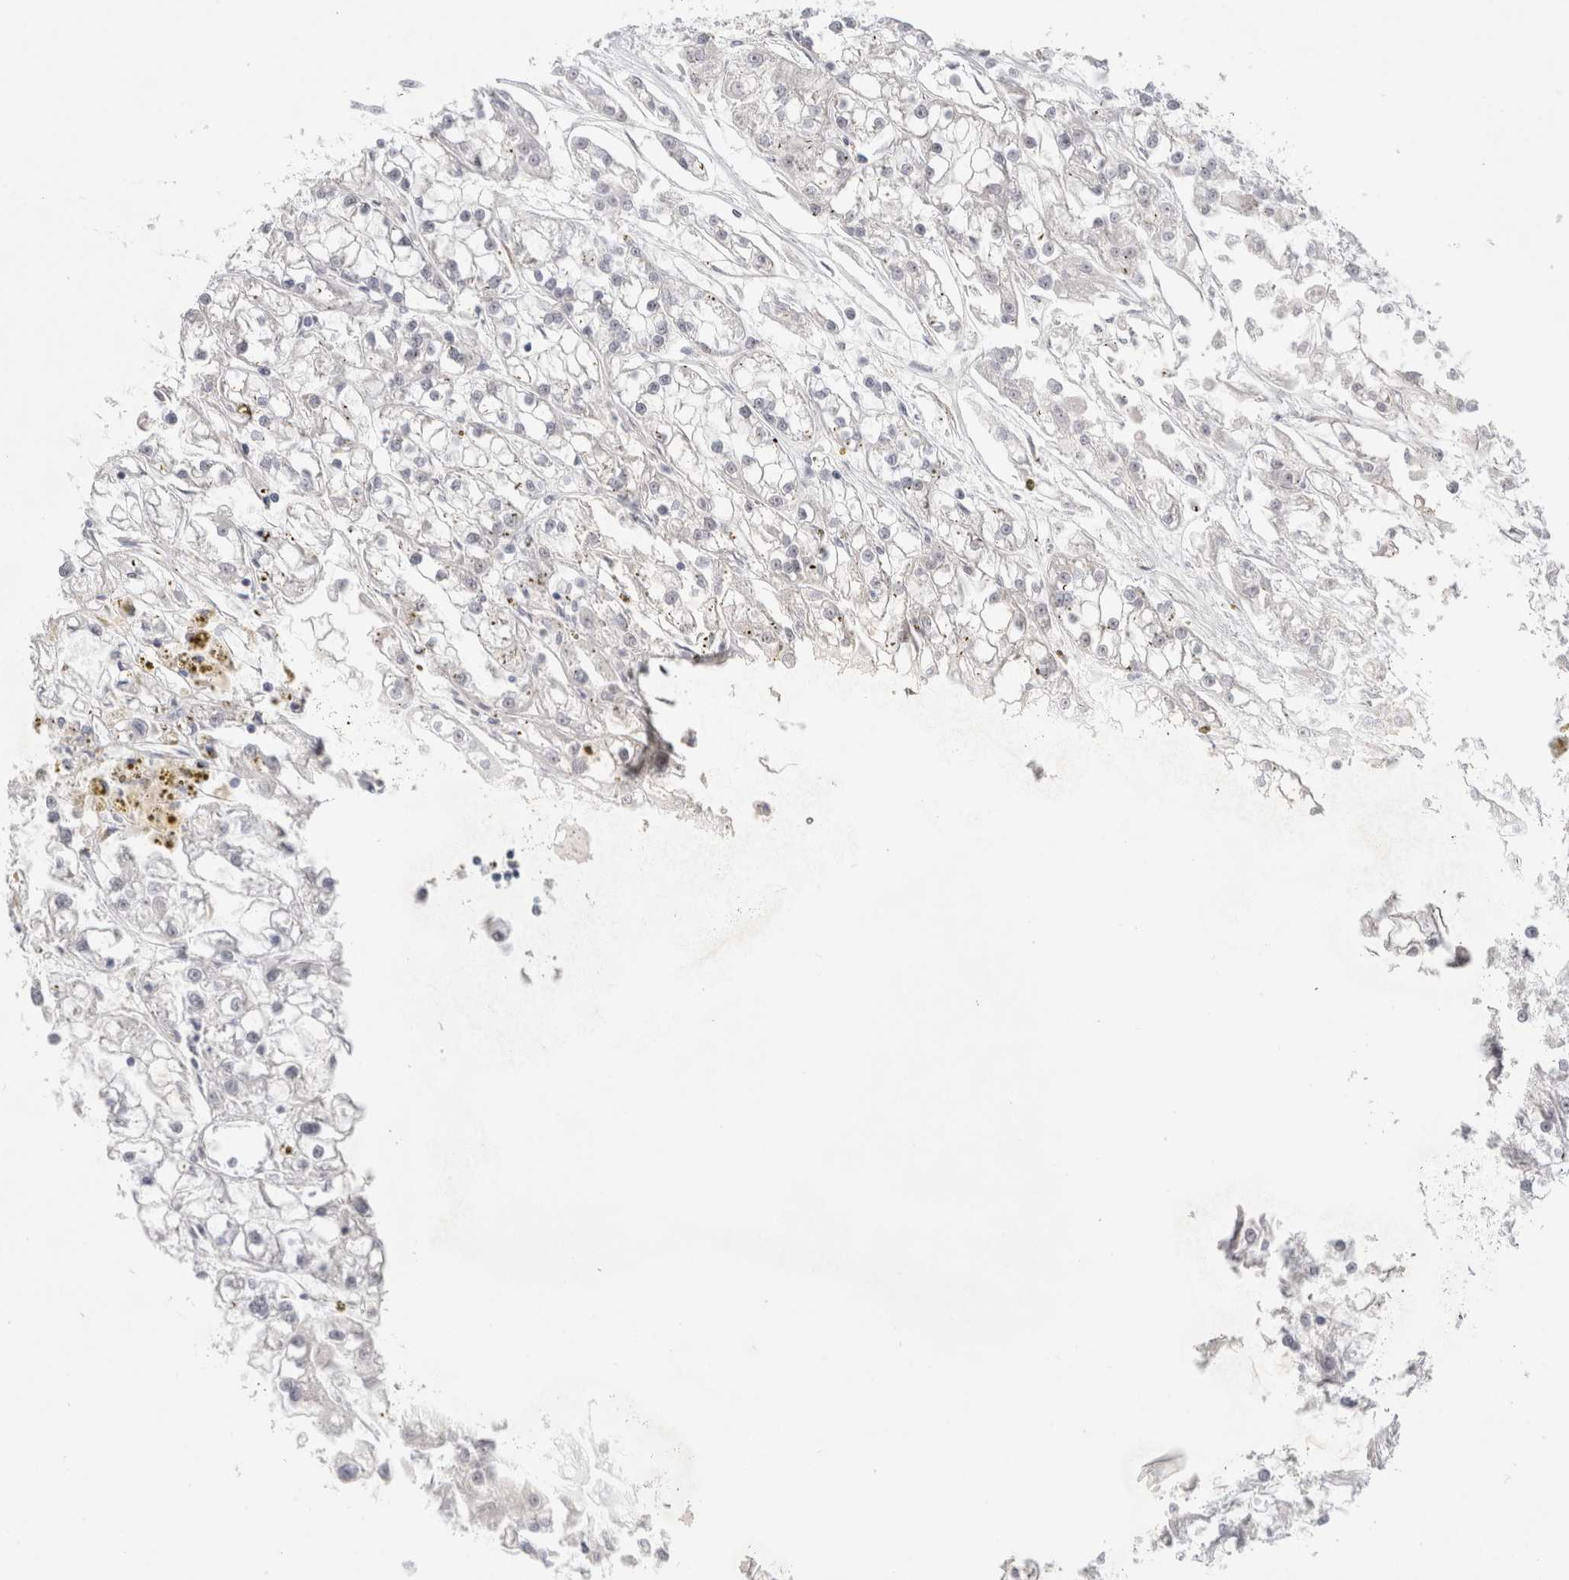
{"staining": {"intensity": "negative", "quantity": "none", "location": "none"}, "tissue": "renal cancer", "cell_type": "Tumor cells", "image_type": "cancer", "snomed": [{"axis": "morphology", "description": "Adenocarcinoma, NOS"}, {"axis": "topography", "description": "Kidney"}], "caption": "Immunohistochemistry of adenocarcinoma (renal) demonstrates no expression in tumor cells.", "gene": "TRMT1L", "patient": {"sex": "female", "age": 52}}